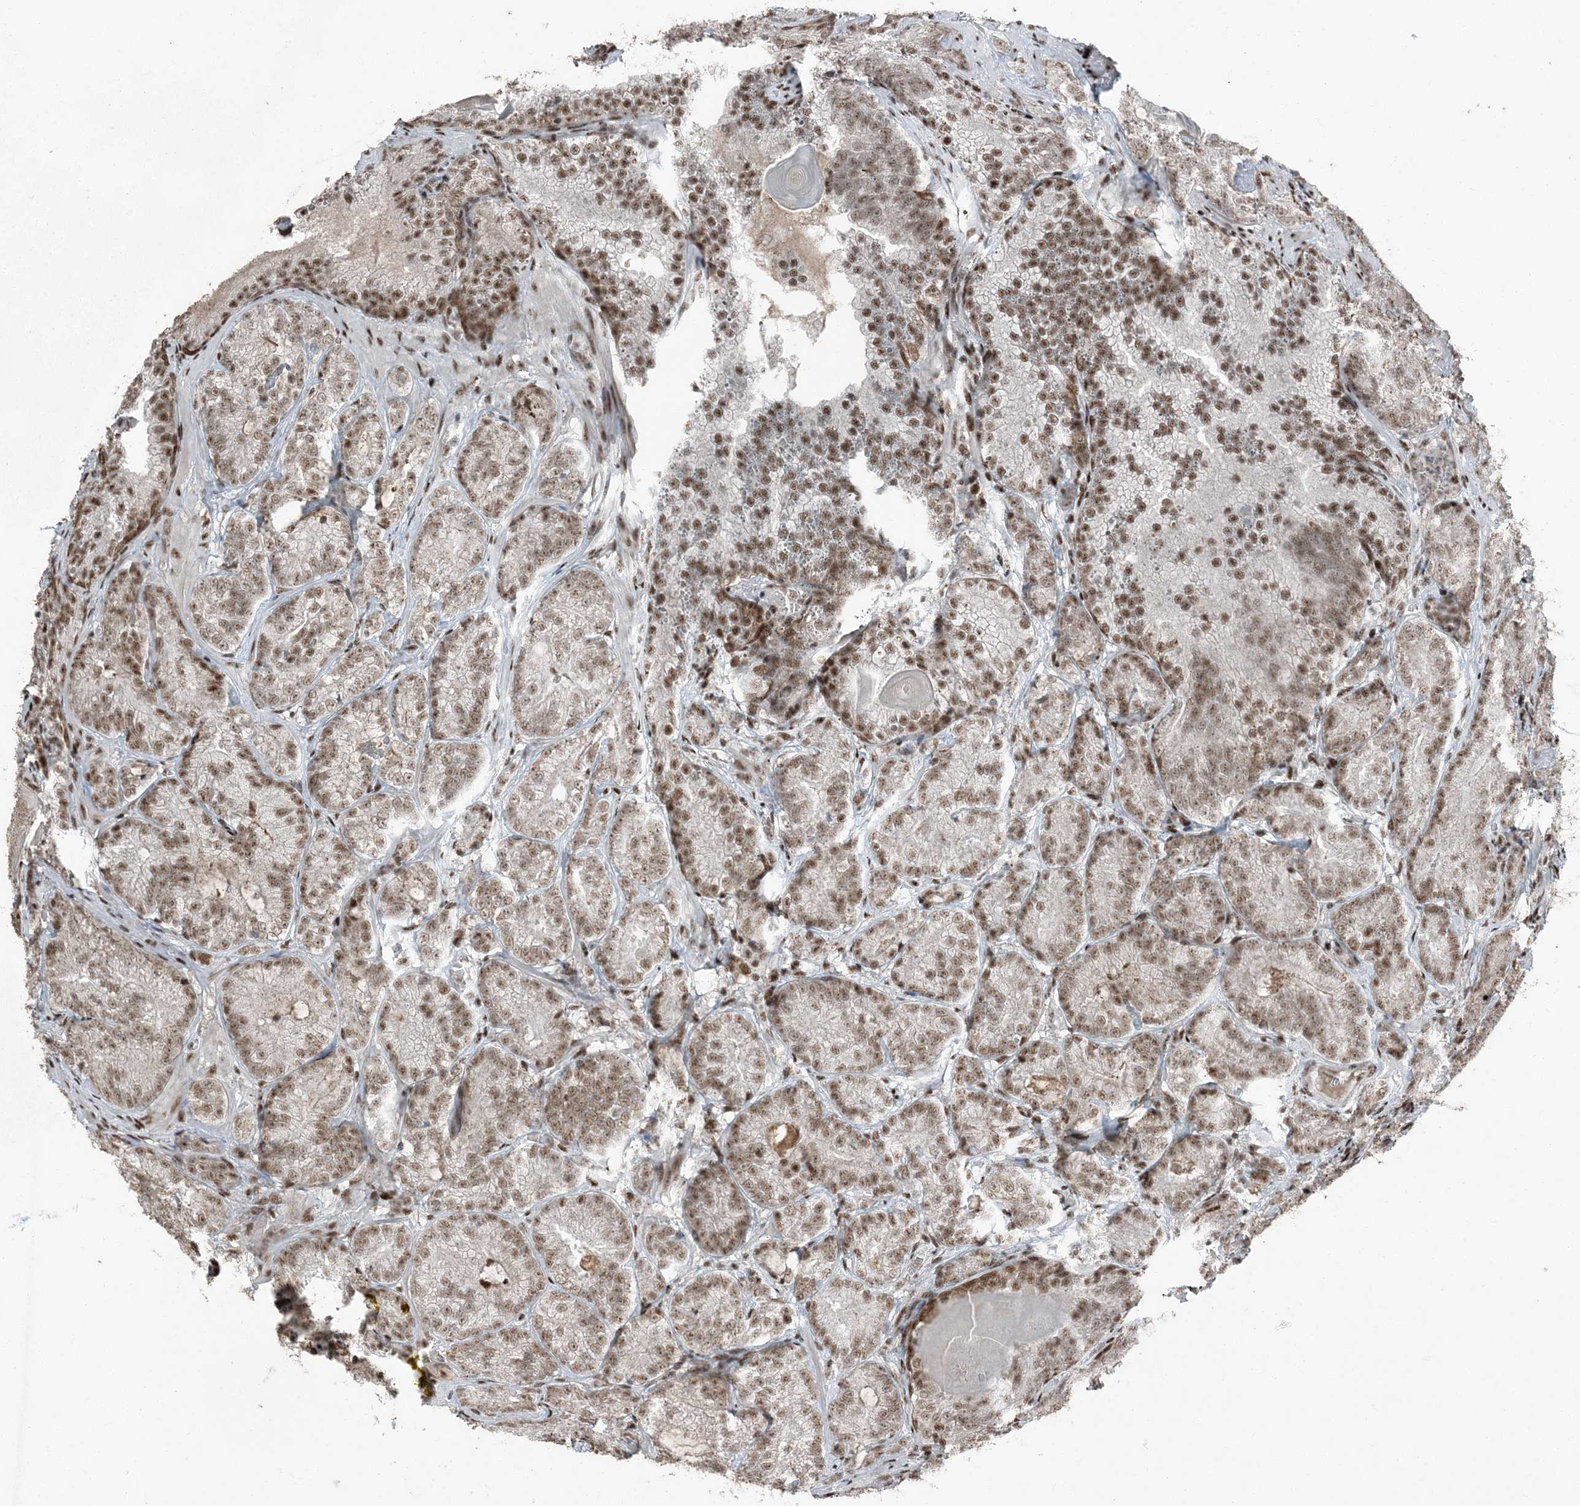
{"staining": {"intensity": "moderate", "quantity": ">75%", "location": "nuclear"}, "tissue": "prostate cancer", "cell_type": "Tumor cells", "image_type": "cancer", "snomed": [{"axis": "morphology", "description": "Adenocarcinoma, High grade"}, {"axis": "topography", "description": "Prostate"}], "caption": "Protein staining of prostate adenocarcinoma (high-grade) tissue displays moderate nuclear expression in approximately >75% of tumor cells. (Brightfield microscopy of DAB IHC at high magnification).", "gene": "TADA2B", "patient": {"sex": "male", "age": 66}}